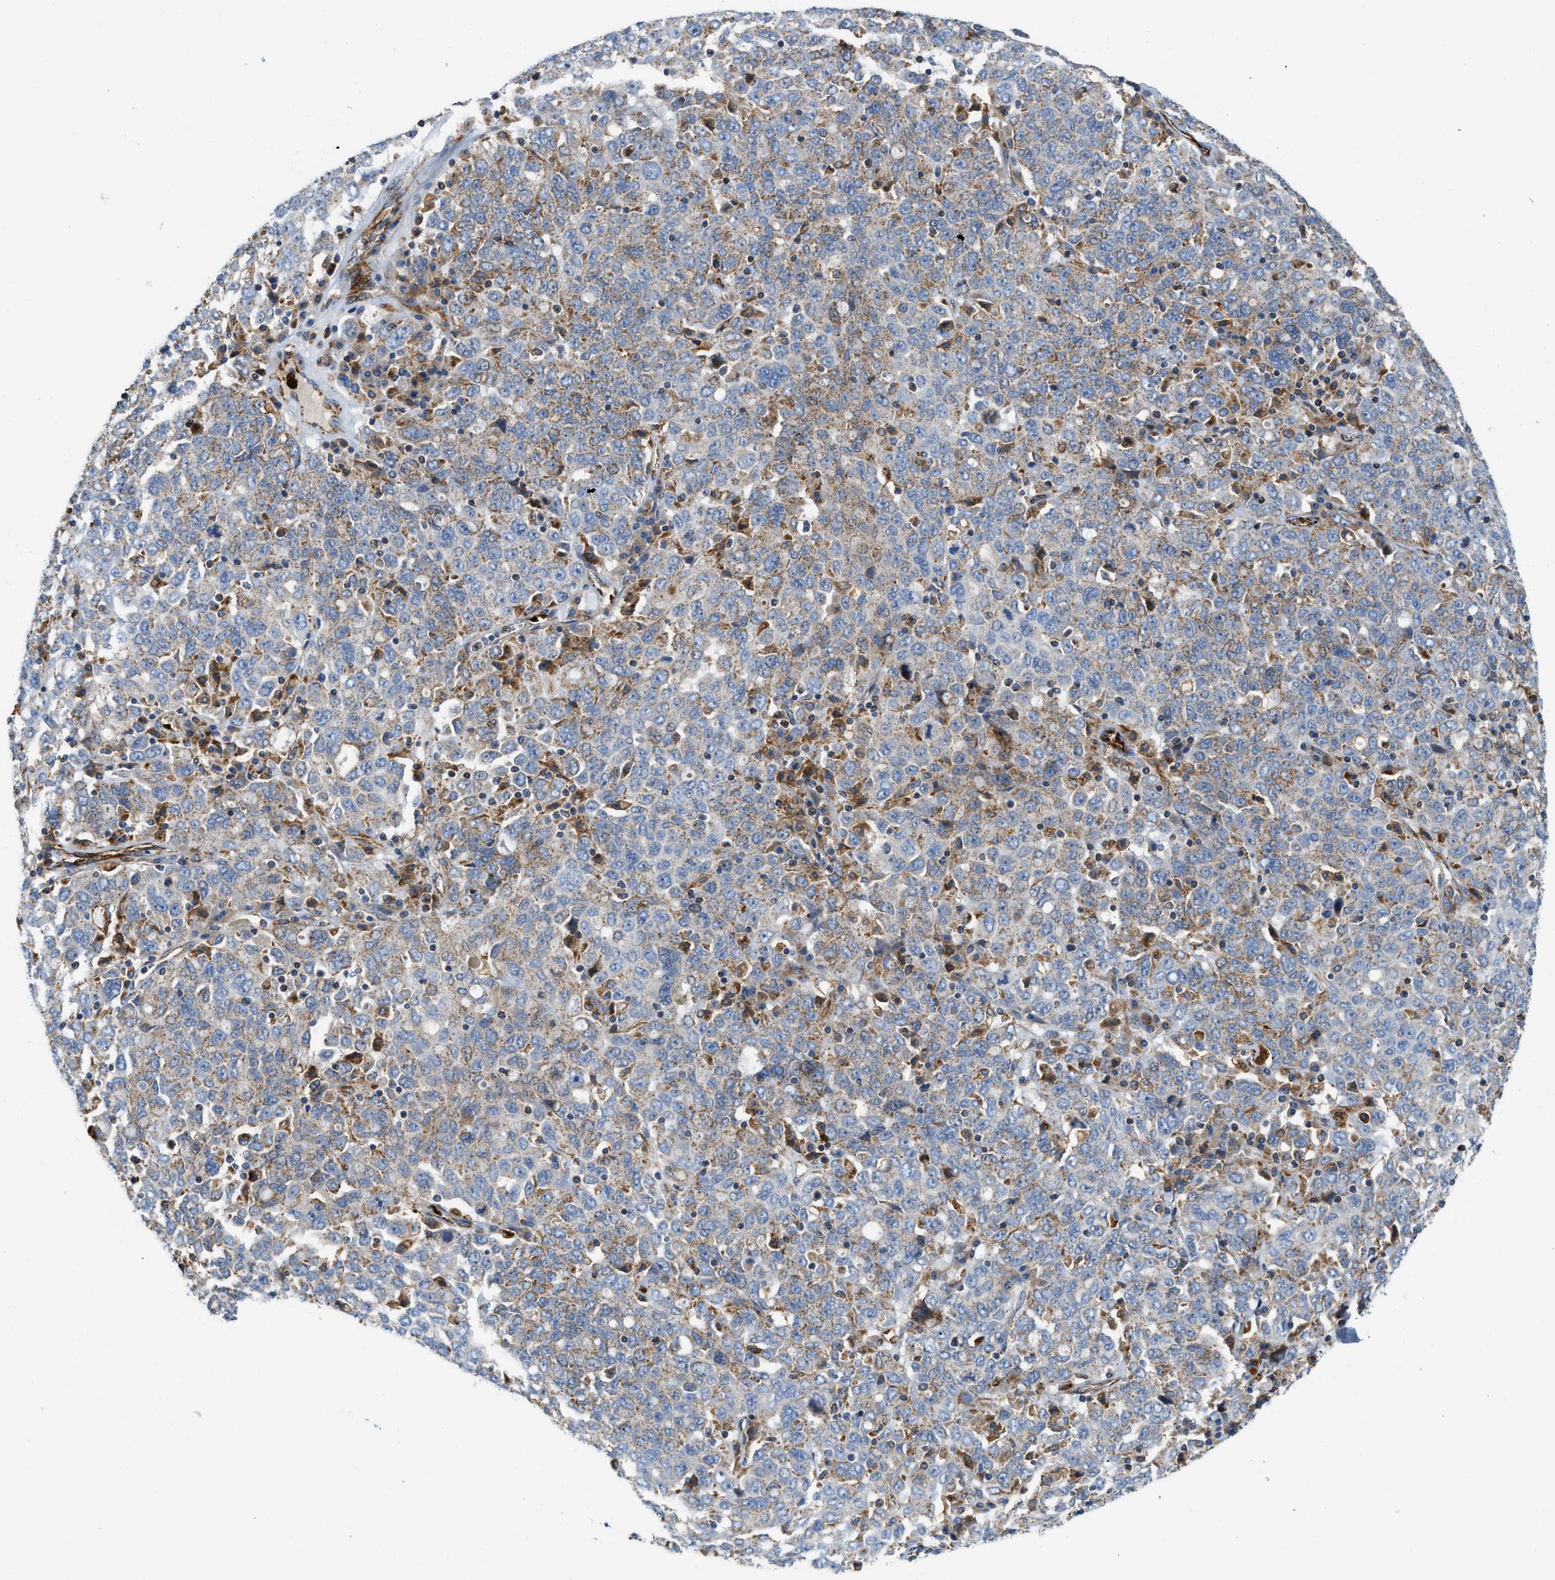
{"staining": {"intensity": "weak", "quantity": ">75%", "location": "cytoplasmic/membranous"}, "tissue": "ovarian cancer", "cell_type": "Tumor cells", "image_type": "cancer", "snomed": [{"axis": "morphology", "description": "Carcinoma, endometroid"}, {"axis": "topography", "description": "Ovary"}], "caption": "Protein staining exhibits weak cytoplasmic/membranous expression in about >75% of tumor cells in ovarian endometroid carcinoma. The staining was performed using DAB, with brown indicating positive protein expression. Nuclei are stained blue with hematoxylin.", "gene": "ZNF831", "patient": {"sex": "female", "age": 62}}